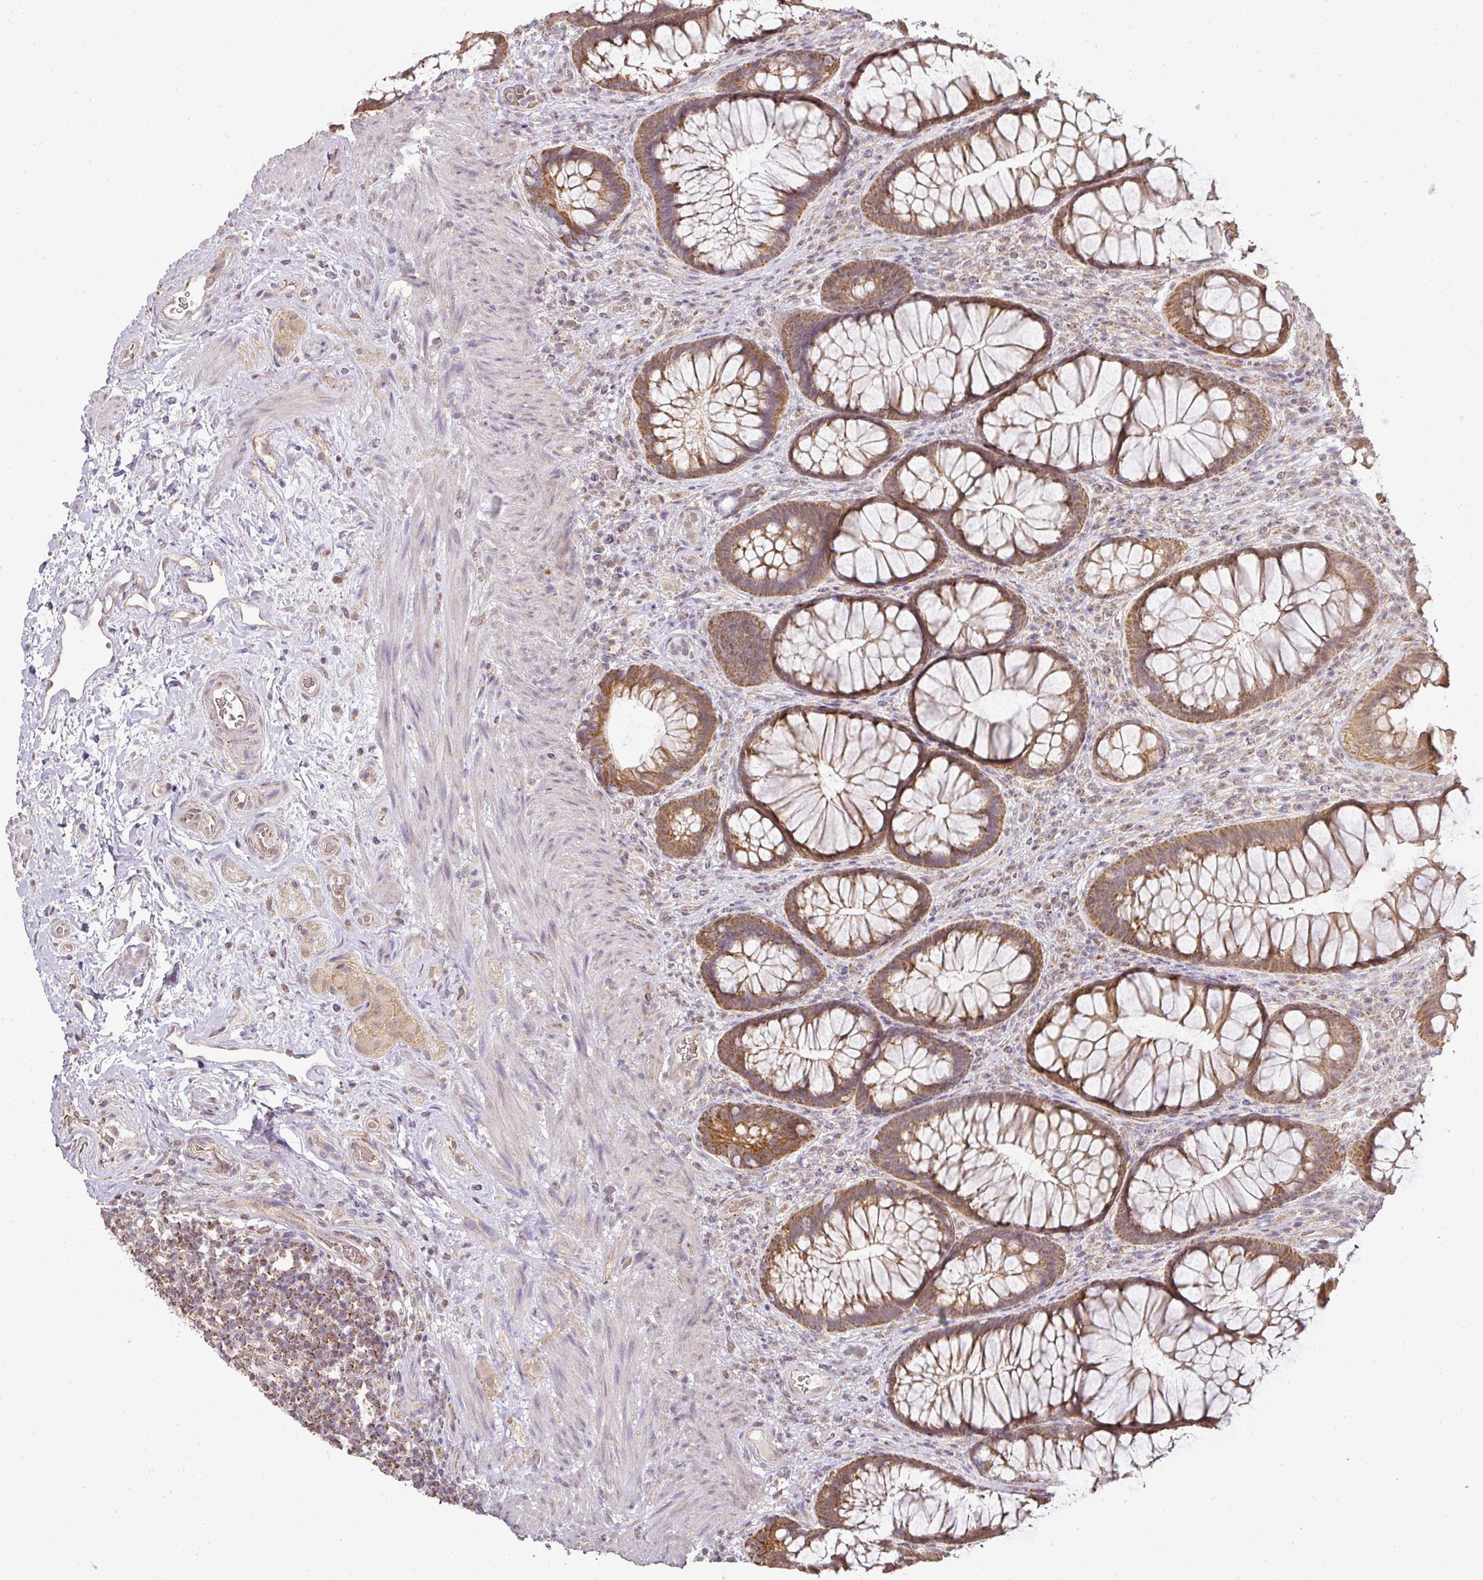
{"staining": {"intensity": "moderate", "quantity": ">75%", "location": "cytoplasmic/membranous"}, "tissue": "rectum", "cell_type": "Glandular cells", "image_type": "normal", "snomed": [{"axis": "morphology", "description": "Normal tissue, NOS"}, {"axis": "topography", "description": "Rectum"}], "caption": "Moderate cytoplasmic/membranous protein expression is identified in approximately >75% of glandular cells in rectum. (Brightfield microscopy of DAB IHC at high magnification).", "gene": "MYOM2", "patient": {"sex": "male", "age": 53}}